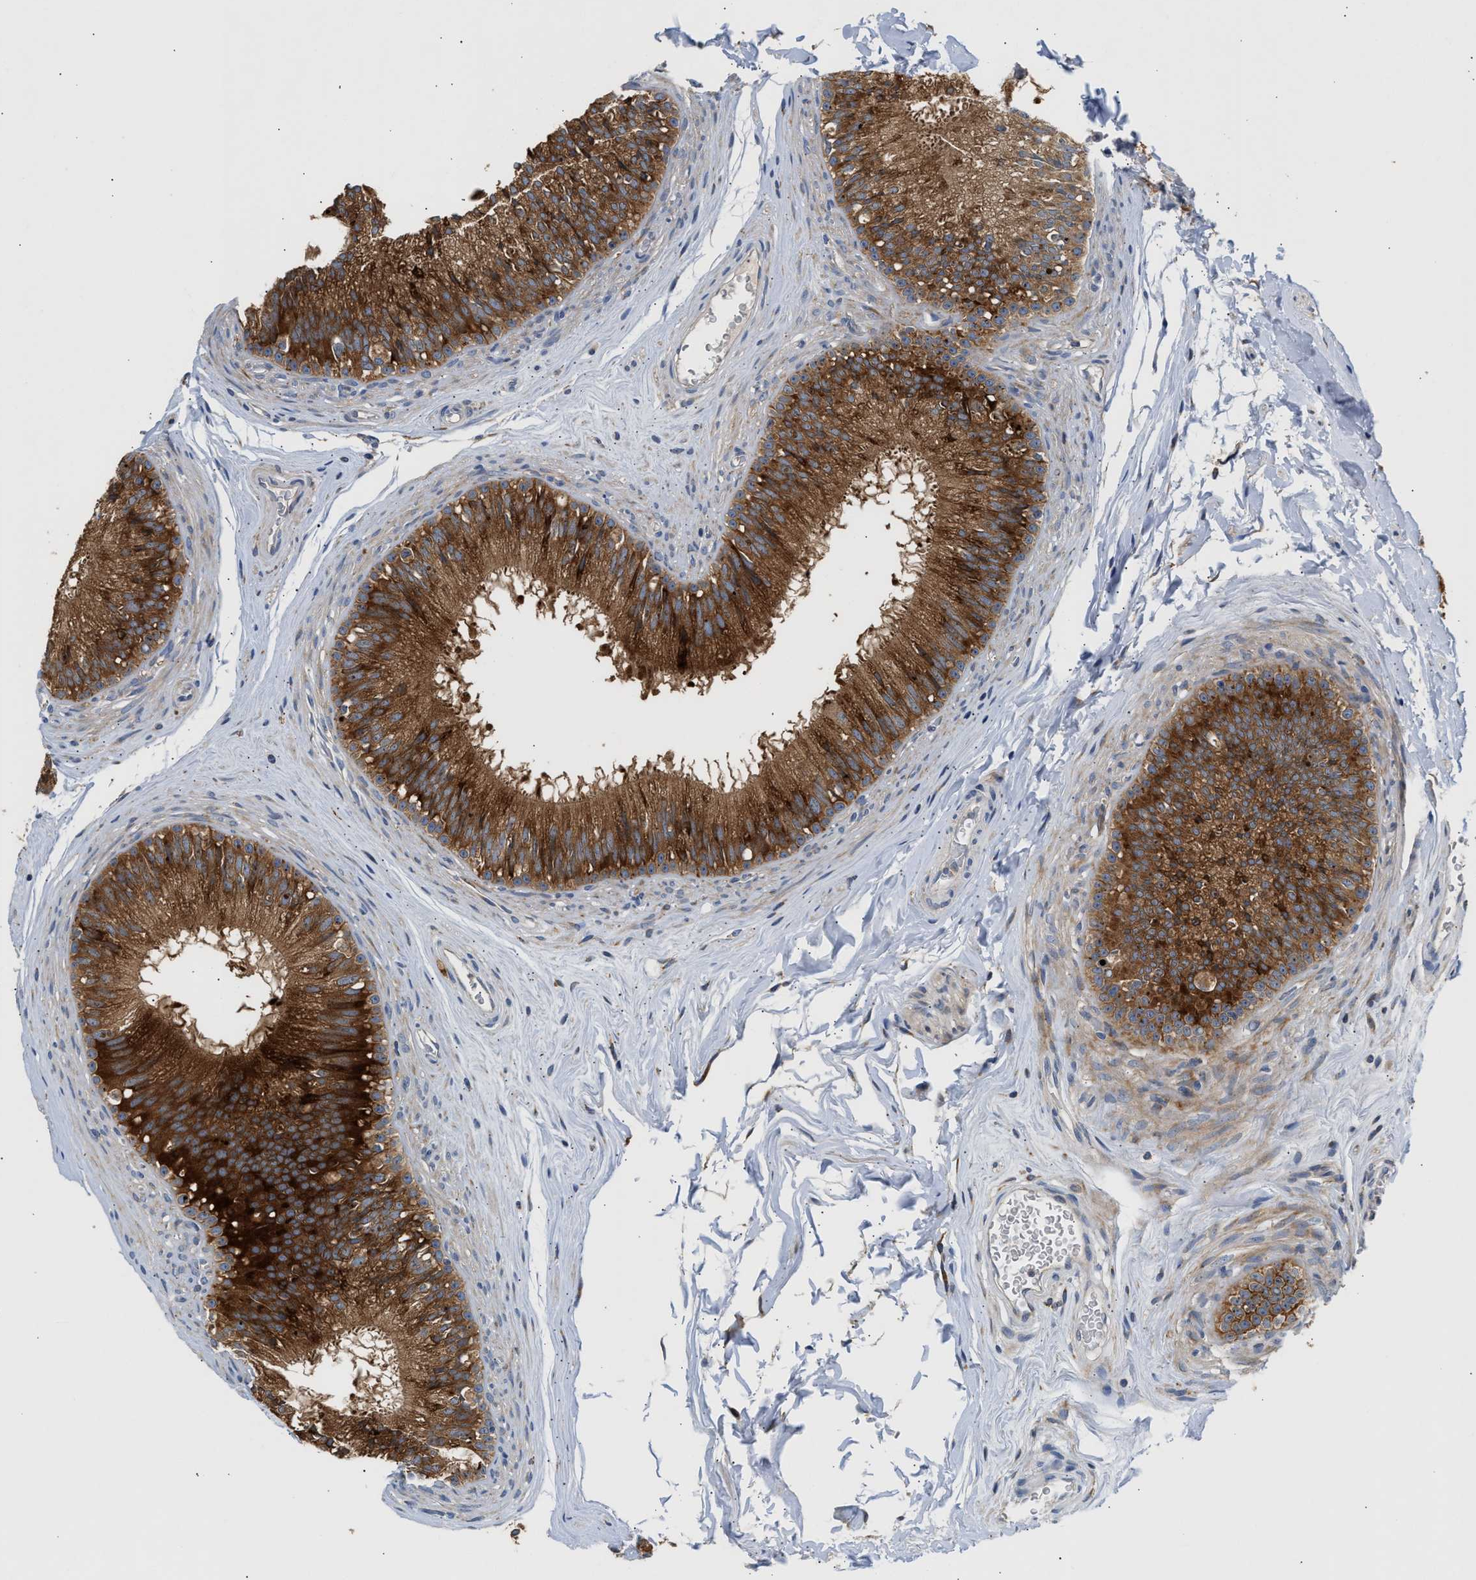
{"staining": {"intensity": "strong", "quantity": ">75%", "location": "cytoplasmic/membranous"}, "tissue": "epididymis", "cell_type": "Glandular cells", "image_type": "normal", "snomed": [{"axis": "morphology", "description": "Normal tissue, NOS"}, {"axis": "topography", "description": "Testis"}, {"axis": "topography", "description": "Epididymis"}], "caption": "DAB (3,3'-diaminobenzidine) immunohistochemical staining of benign epididymis shows strong cytoplasmic/membranous protein staining in about >75% of glandular cells.", "gene": "AMZ1", "patient": {"sex": "male", "age": 36}}